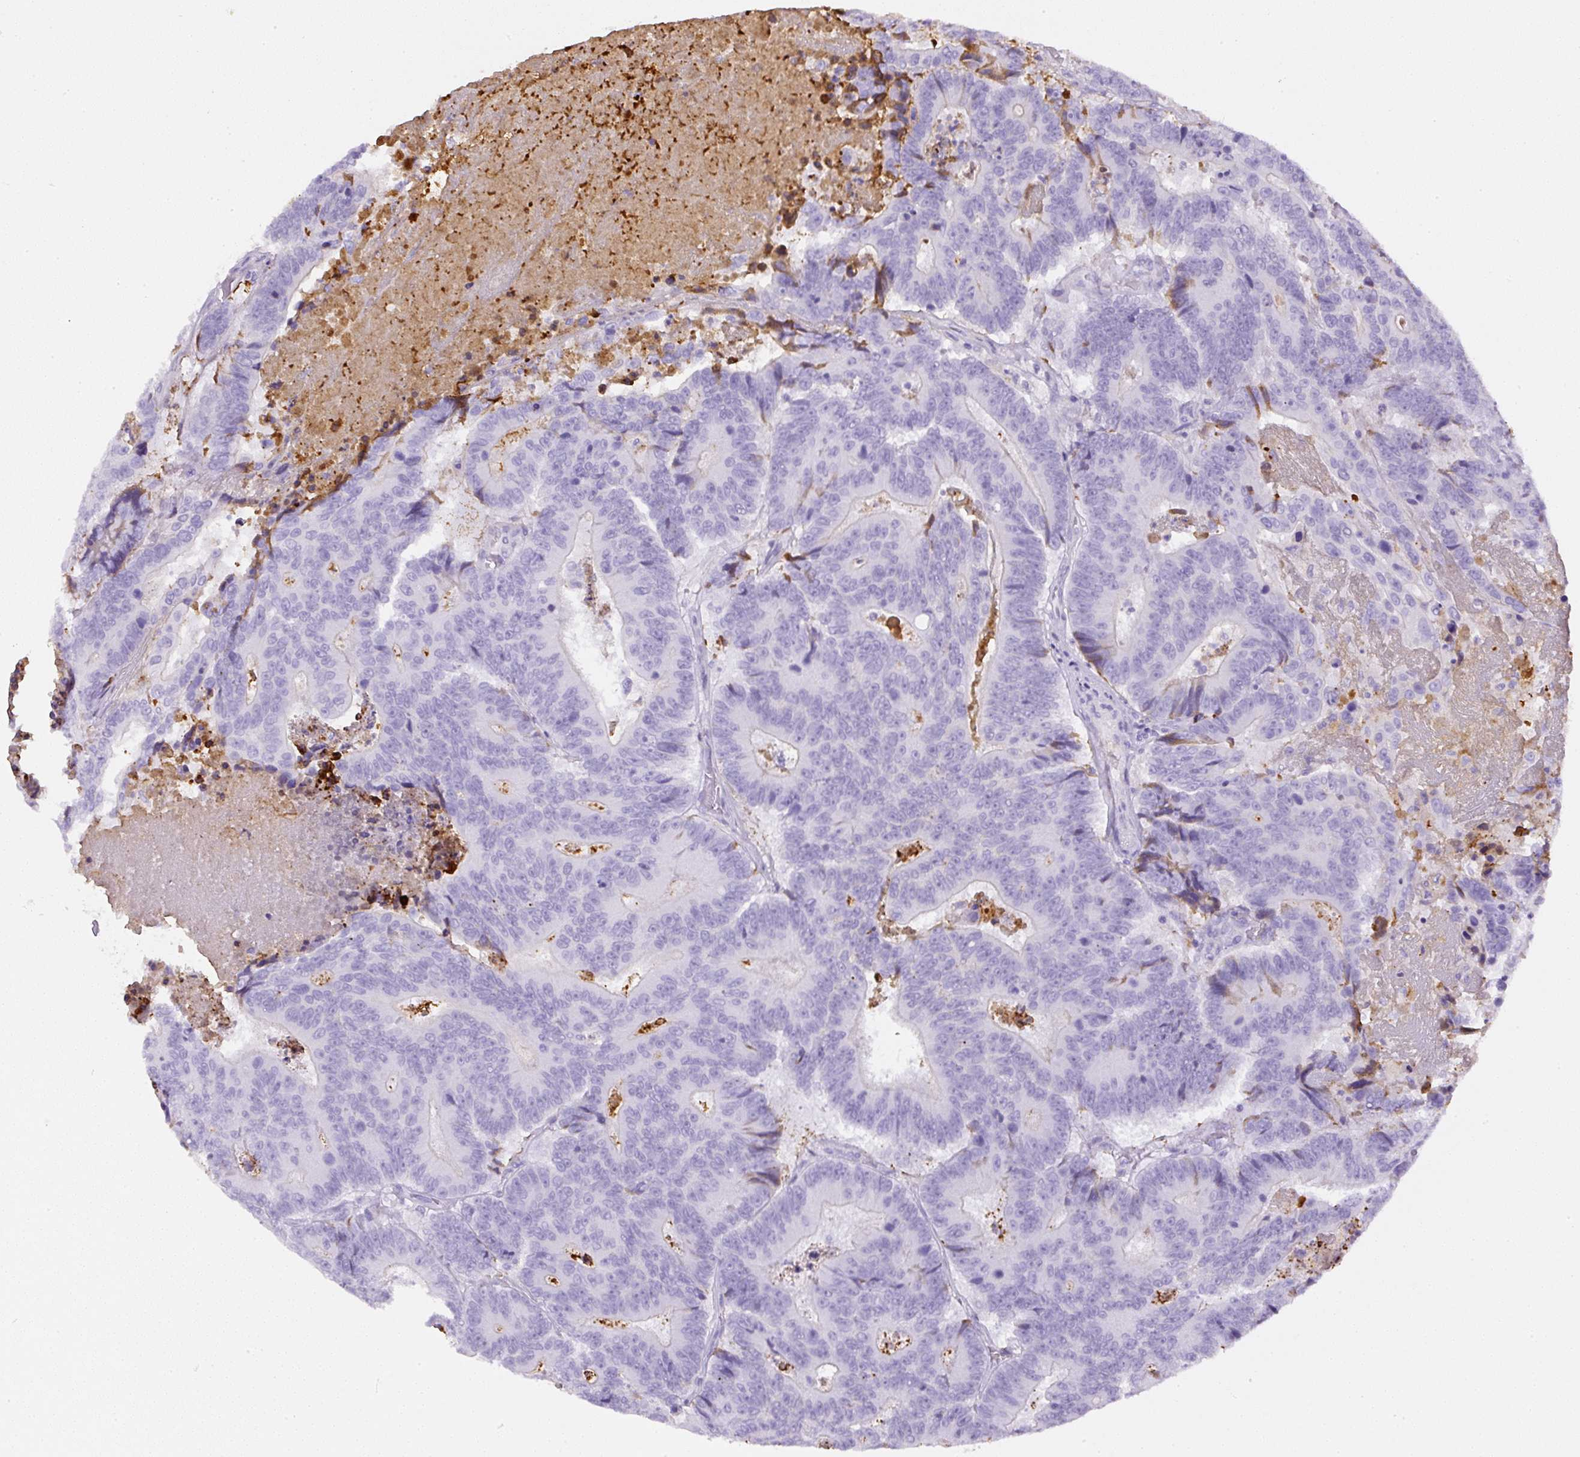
{"staining": {"intensity": "negative", "quantity": "none", "location": "none"}, "tissue": "colorectal cancer", "cell_type": "Tumor cells", "image_type": "cancer", "snomed": [{"axis": "morphology", "description": "Adenocarcinoma, NOS"}, {"axis": "topography", "description": "Colon"}], "caption": "An IHC micrograph of colorectal adenocarcinoma is shown. There is no staining in tumor cells of colorectal adenocarcinoma.", "gene": "APCS", "patient": {"sex": "male", "age": 83}}